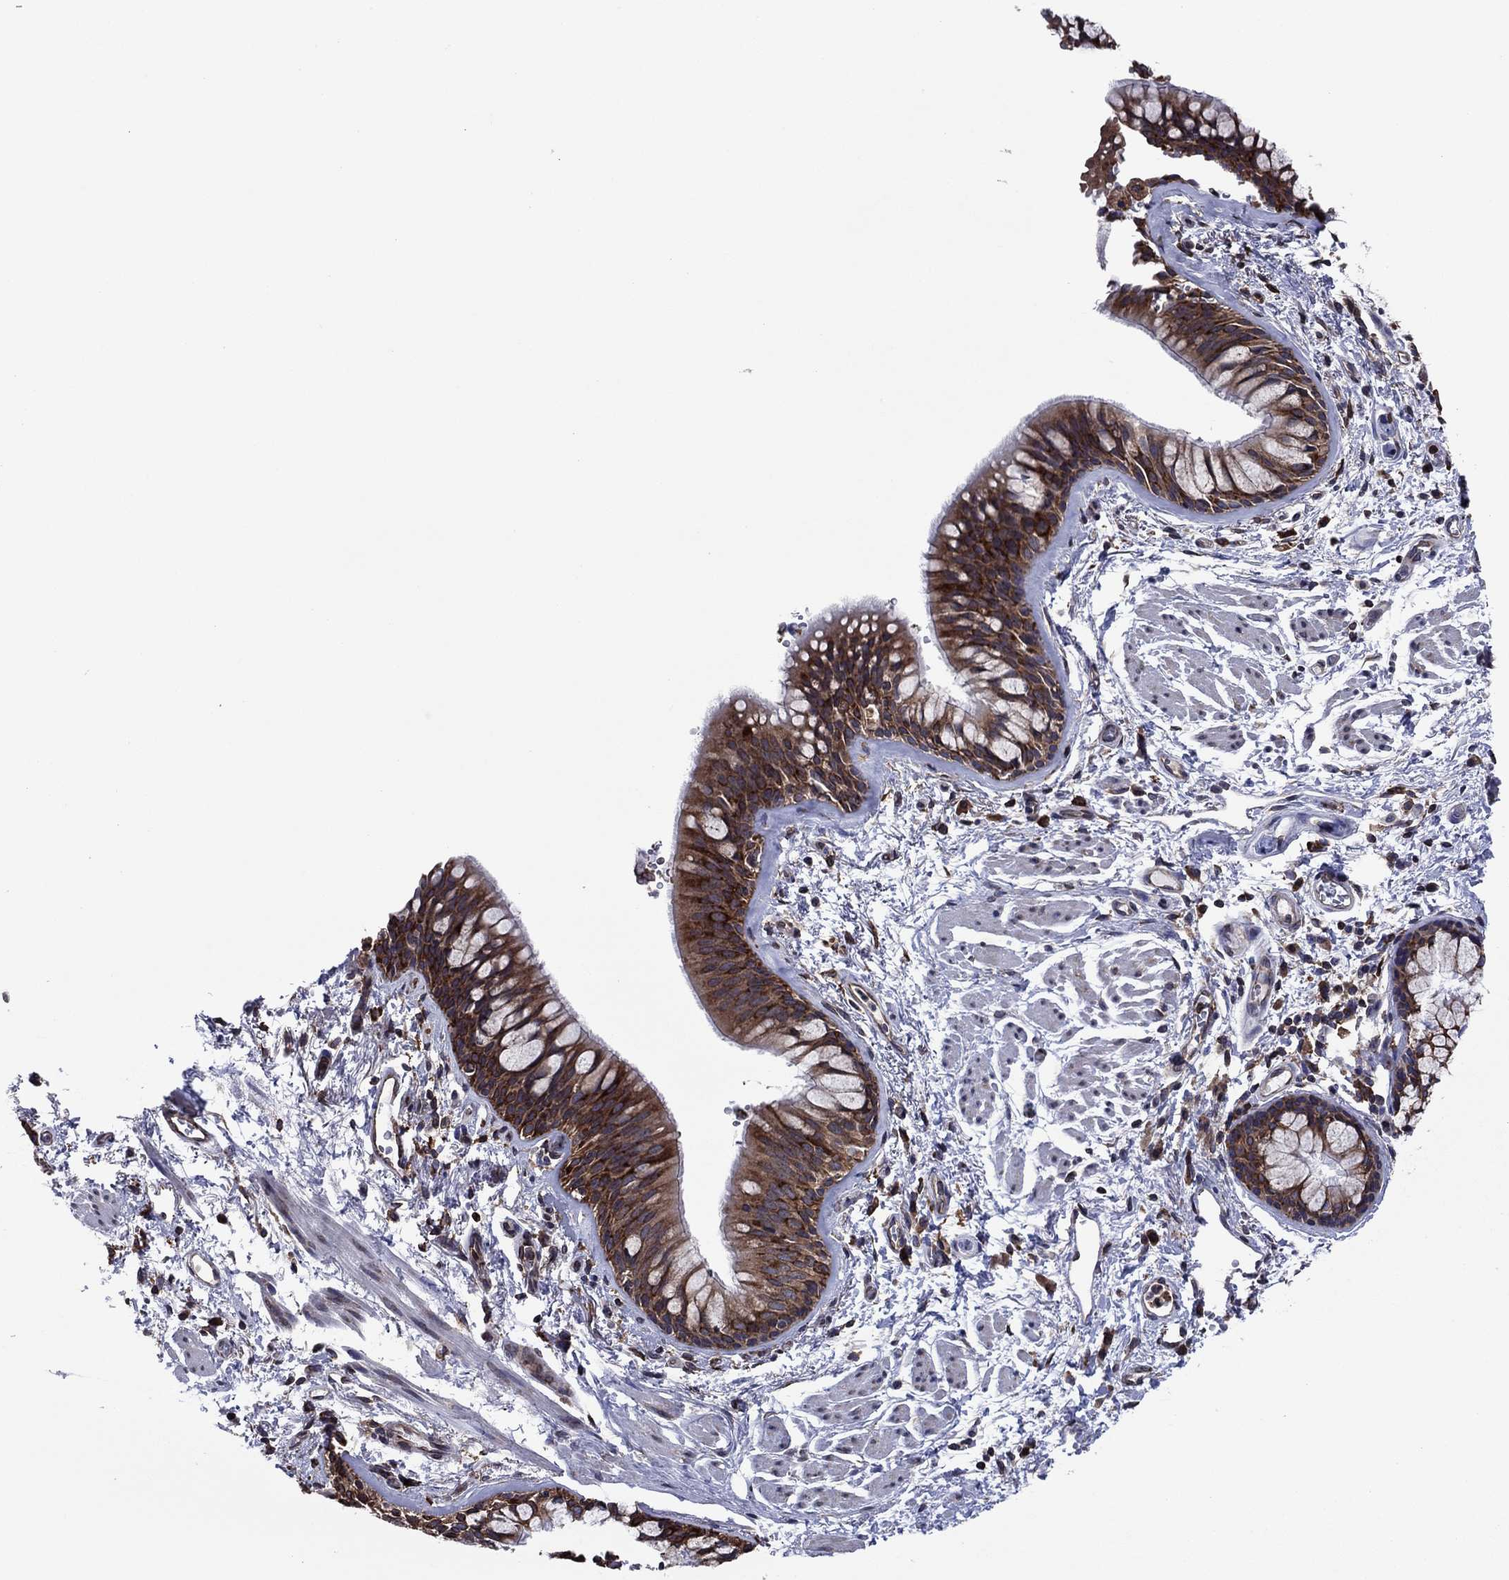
{"staining": {"intensity": "strong", "quantity": ">75%", "location": "cytoplasmic/membranous"}, "tissue": "bronchus", "cell_type": "Respiratory epithelial cells", "image_type": "normal", "snomed": [{"axis": "morphology", "description": "Normal tissue, NOS"}, {"axis": "topography", "description": "Bronchus"}, {"axis": "topography", "description": "Lung"}], "caption": "Immunohistochemistry staining of normal bronchus, which shows high levels of strong cytoplasmic/membranous expression in approximately >75% of respiratory epithelial cells indicating strong cytoplasmic/membranous protein staining. The staining was performed using DAB (brown) for protein detection and nuclei were counterstained in hematoxylin (blue).", "gene": "YBX1", "patient": {"sex": "female", "age": 57}}